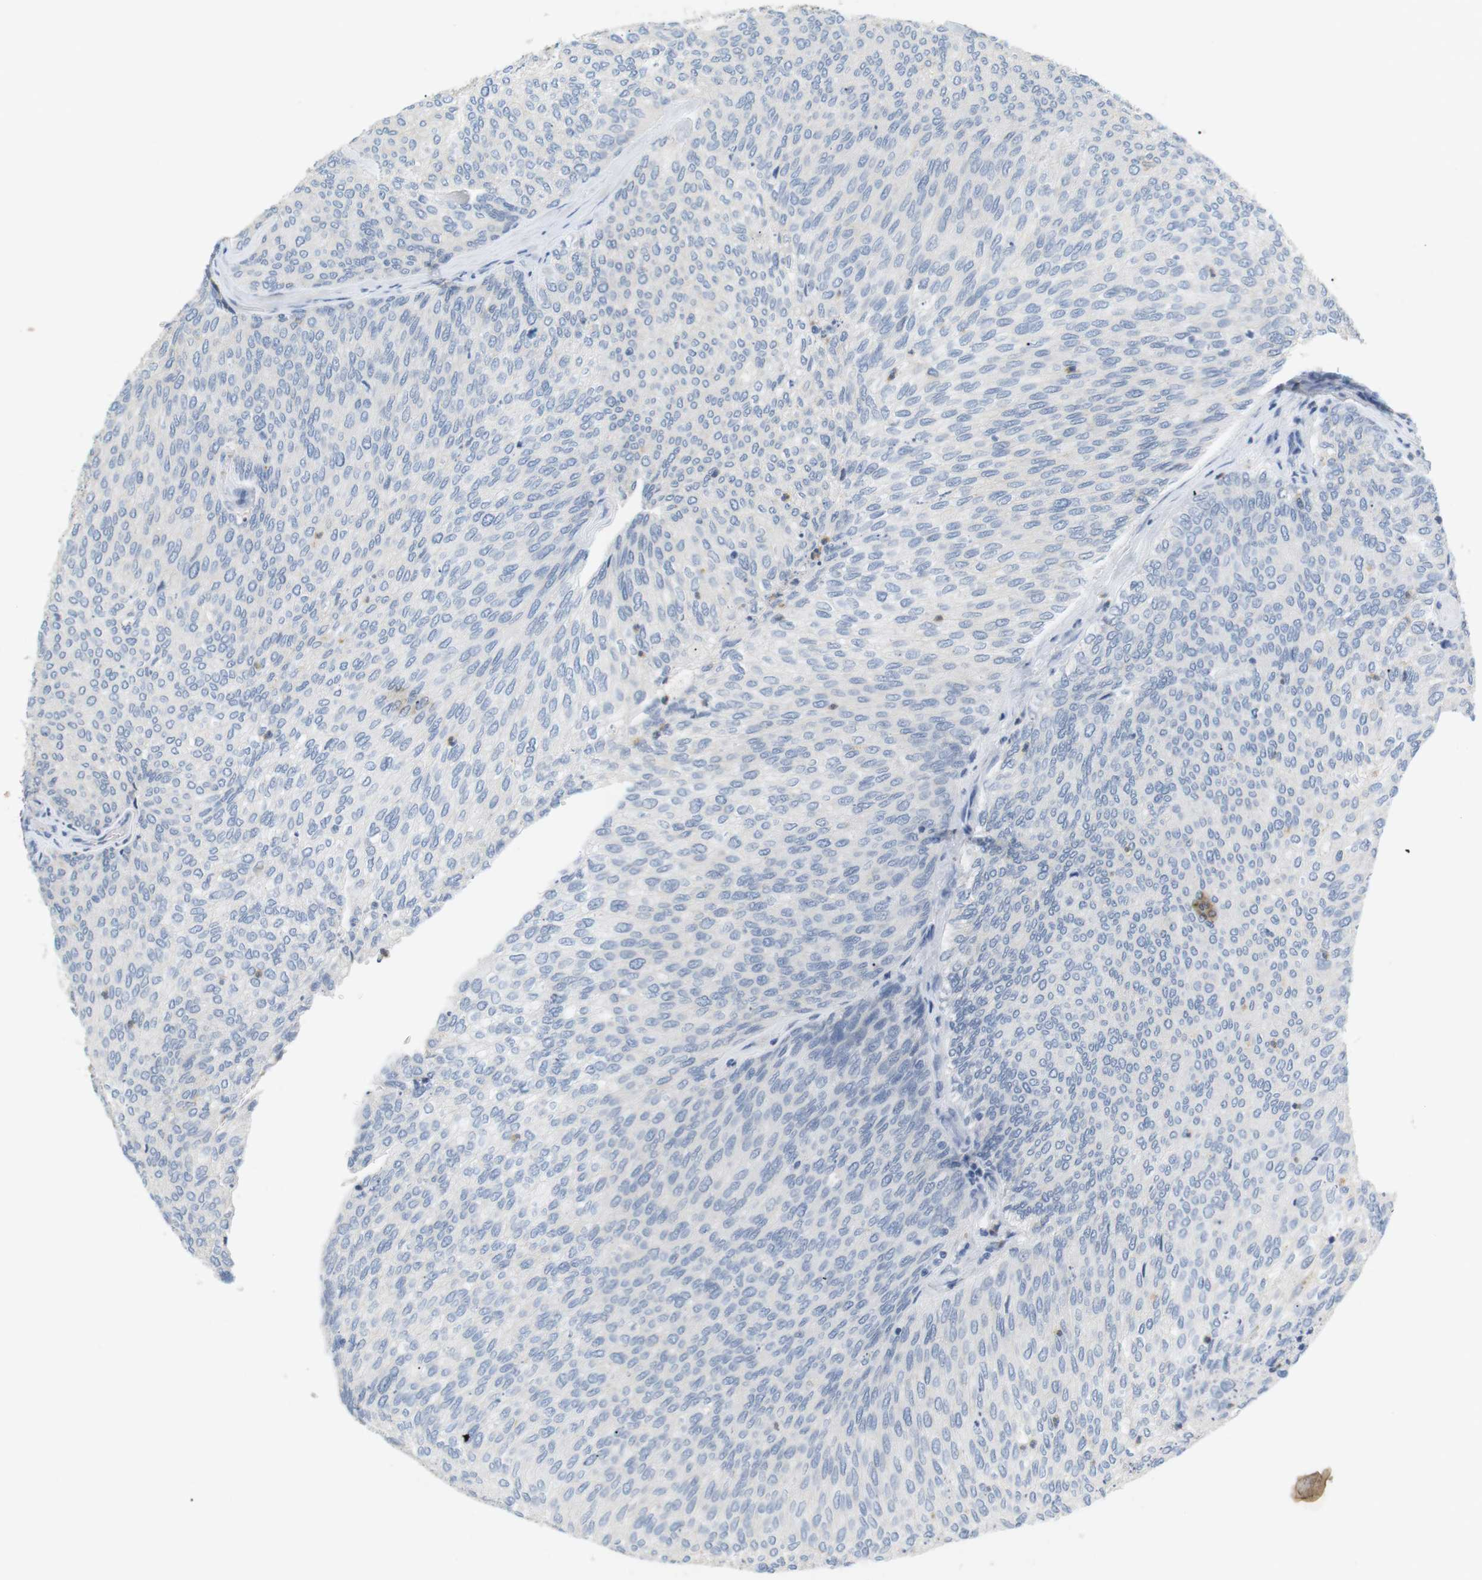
{"staining": {"intensity": "negative", "quantity": "none", "location": "none"}, "tissue": "urothelial cancer", "cell_type": "Tumor cells", "image_type": "cancer", "snomed": [{"axis": "morphology", "description": "Urothelial carcinoma, Low grade"}, {"axis": "topography", "description": "Urinary bladder"}], "caption": "Immunohistochemical staining of human urothelial cancer displays no significant staining in tumor cells.", "gene": "CD300E", "patient": {"sex": "female", "age": 79}}